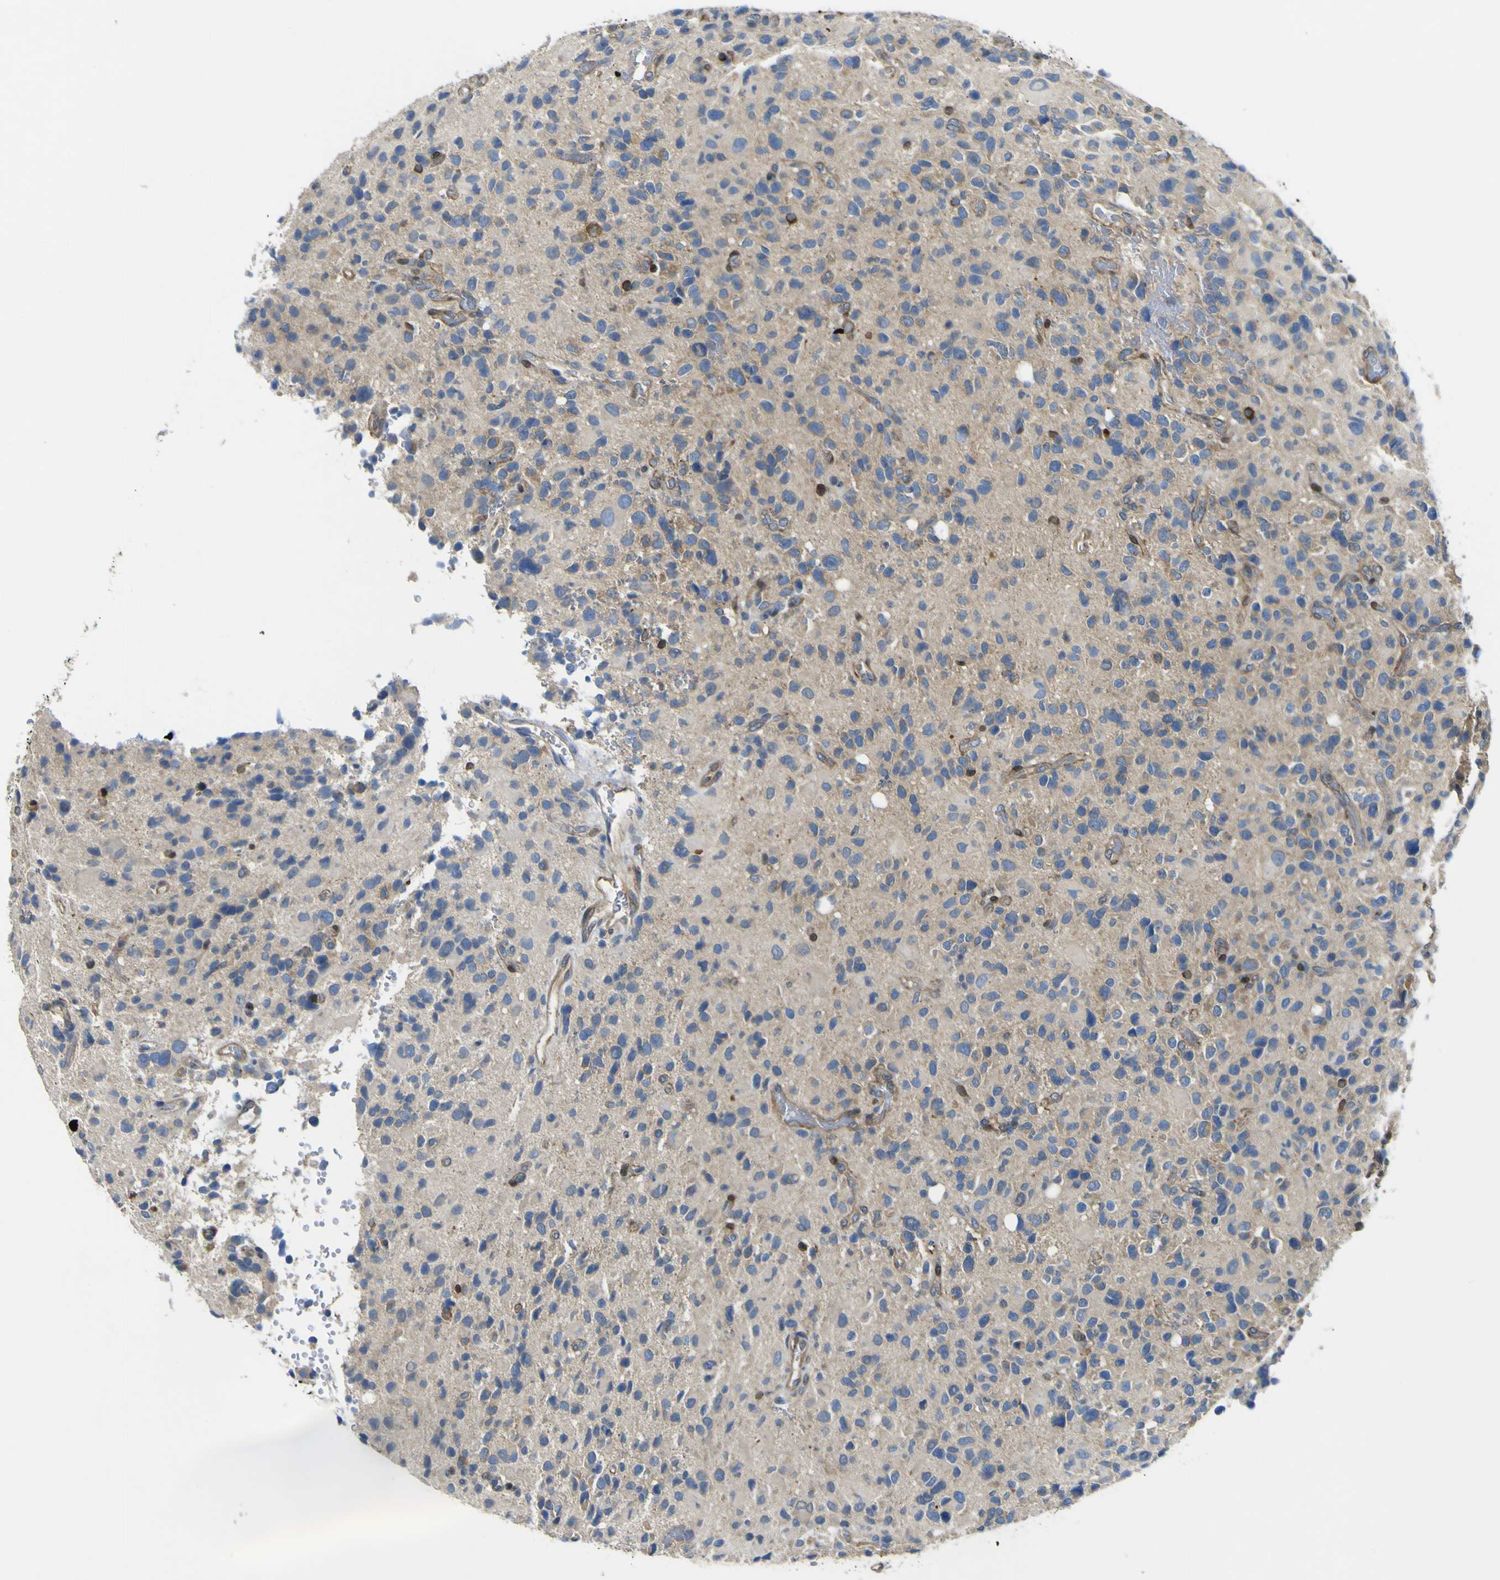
{"staining": {"intensity": "negative", "quantity": "none", "location": "none"}, "tissue": "glioma", "cell_type": "Tumor cells", "image_type": "cancer", "snomed": [{"axis": "morphology", "description": "Glioma, malignant, High grade"}, {"axis": "topography", "description": "Brain"}], "caption": "This is an IHC image of human glioma. There is no expression in tumor cells.", "gene": "EML2", "patient": {"sex": "male", "age": 48}}